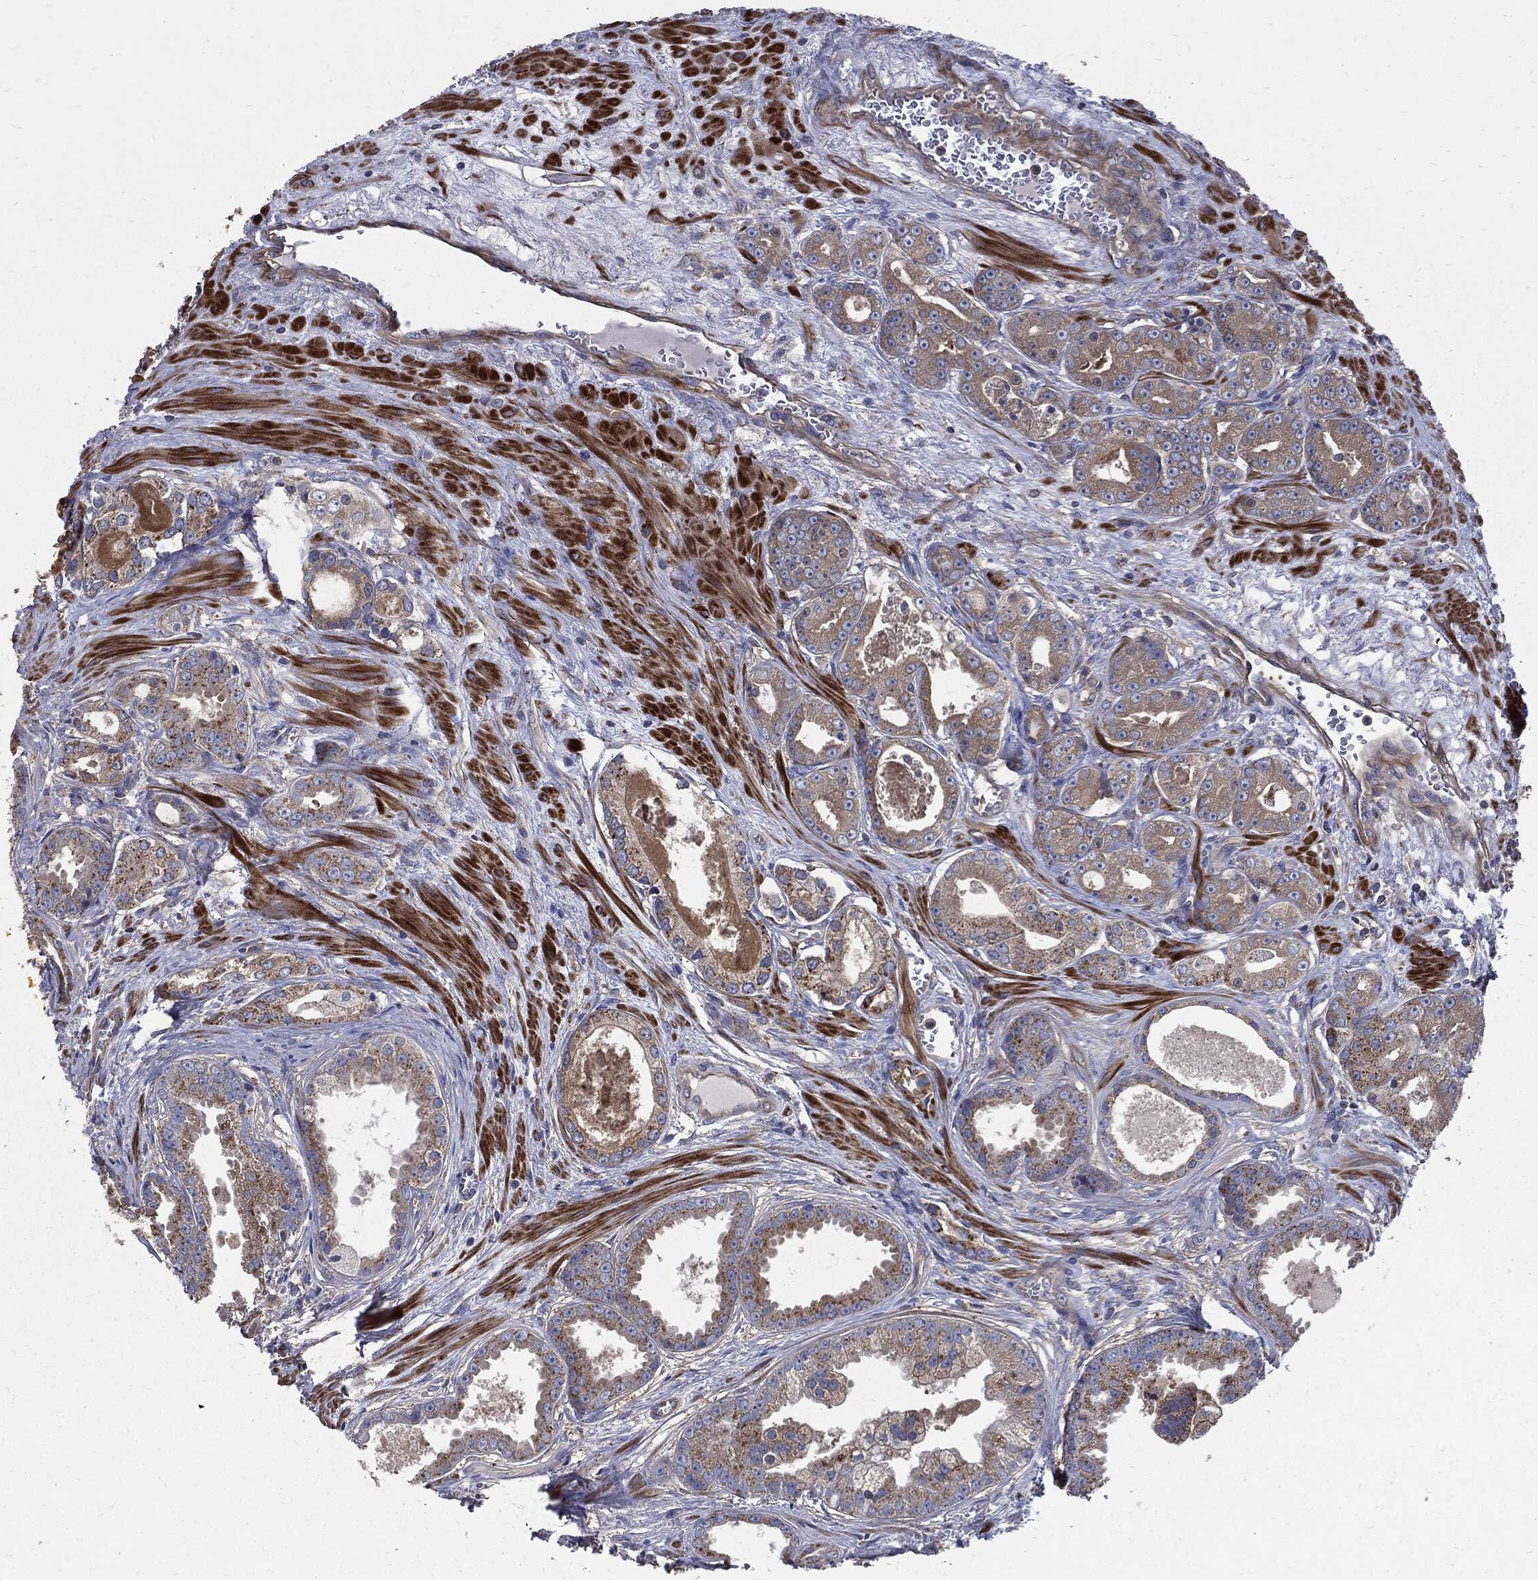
{"staining": {"intensity": "weak", "quantity": ">75%", "location": "cytoplasmic/membranous"}, "tissue": "prostate cancer", "cell_type": "Tumor cells", "image_type": "cancer", "snomed": [{"axis": "morphology", "description": "Adenocarcinoma, NOS"}, {"axis": "topography", "description": "Prostate"}], "caption": "A photomicrograph of adenocarcinoma (prostate) stained for a protein shows weak cytoplasmic/membranous brown staining in tumor cells. (brown staining indicates protein expression, while blue staining denotes nuclei).", "gene": "PDCD6IP", "patient": {"sex": "male", "age": 61}}